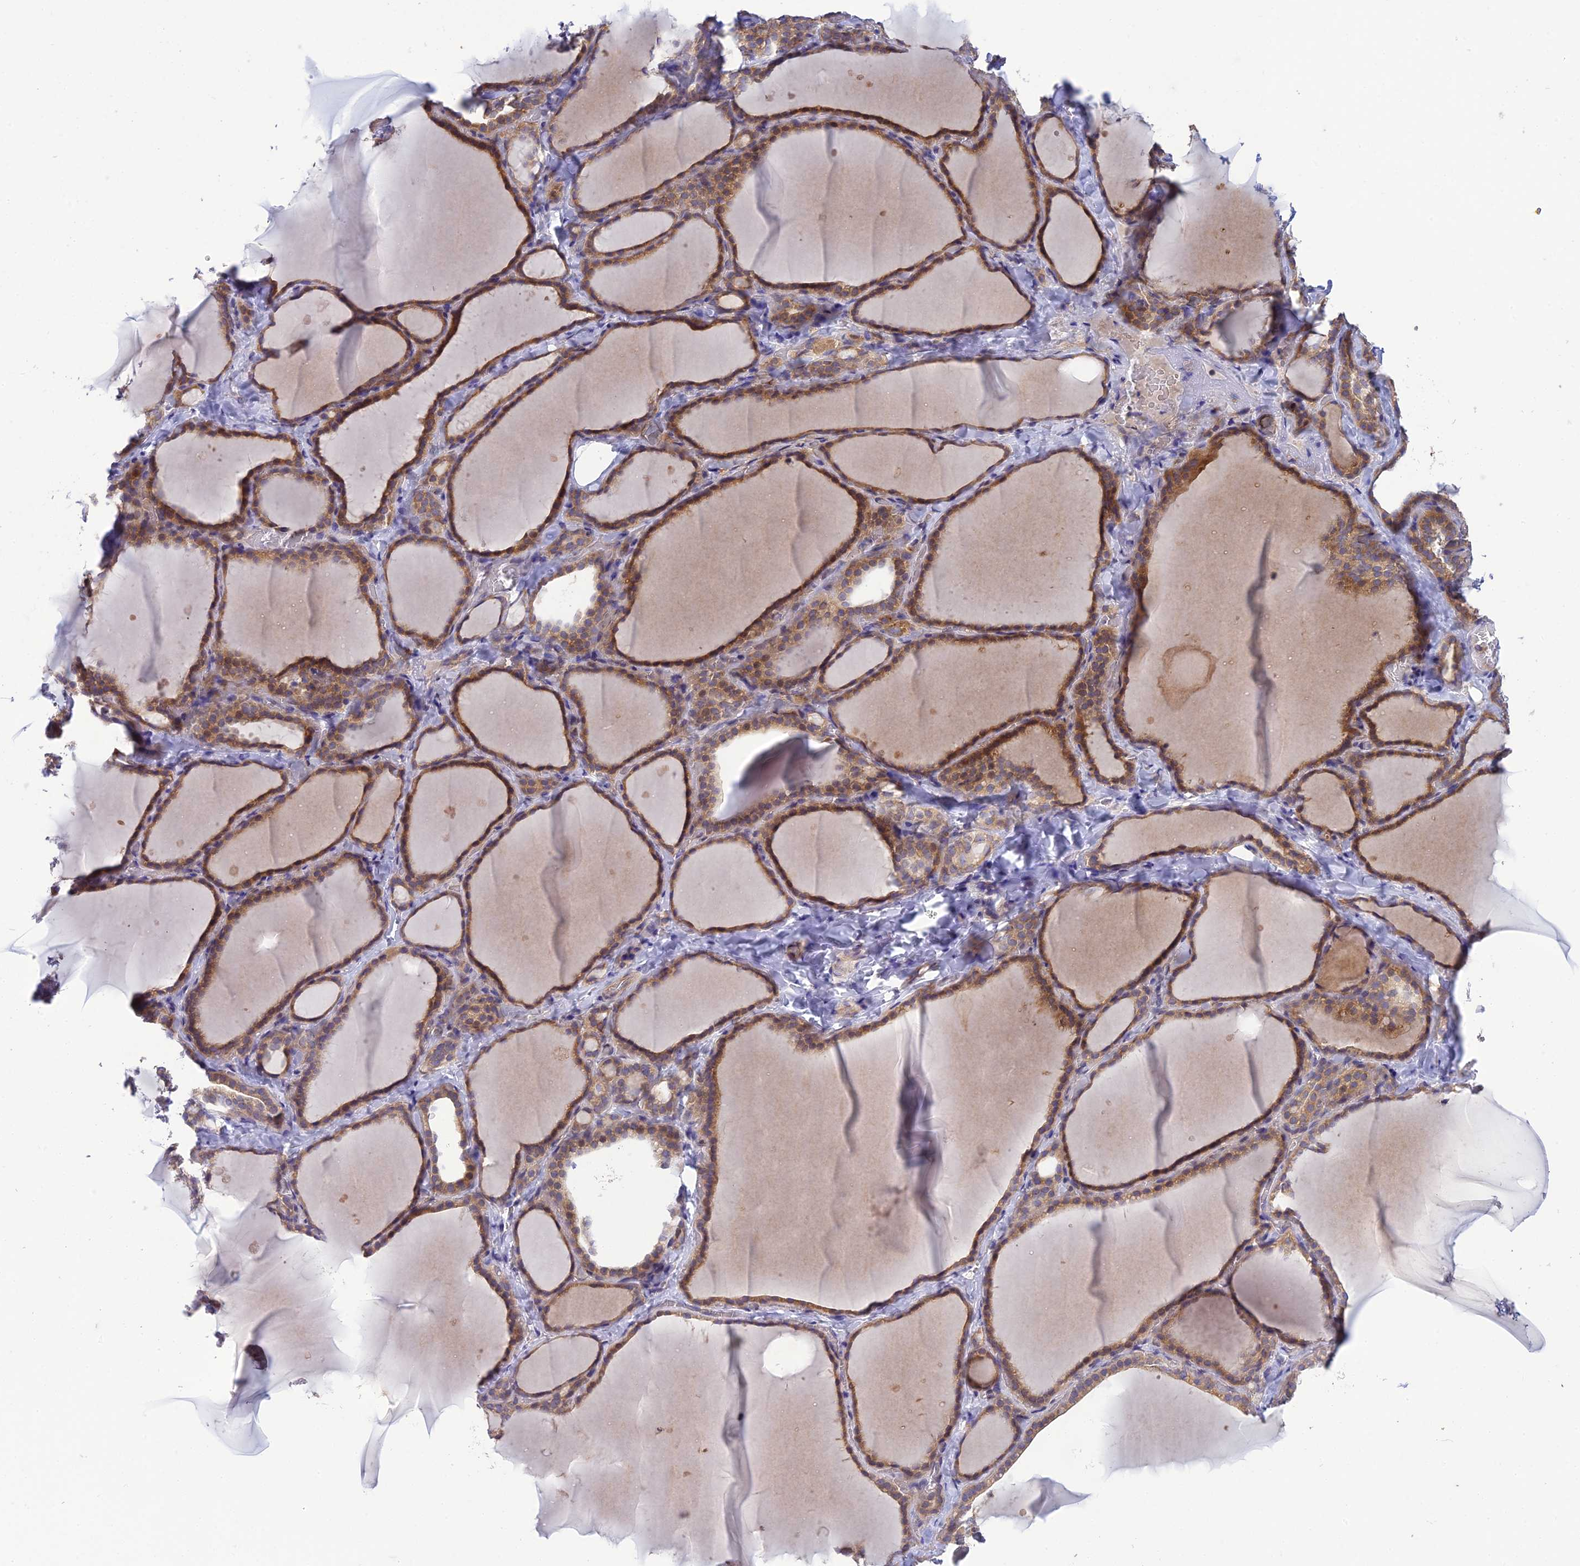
{"staining": {"intensity": "moderate", "quantity": "25%-75%", "location": "cytoplasmic/membranous,nuclear"}, "tissue": "thyroid gland", "cell_type": "Glandular cells", "image_type": "normal", "snomed": [{"axis": "morphology", "description": "Normal tissue, NOS"}, {"axis": "topography", "description": "Thyroid gland"}], "caption": "Immunohistochemical staining of benign human thyroid gland displays moderate cytoplasmic/membranous,nuclear protein staining in about 25%-75% of glandular cells.", "gene": "CLCN7", "patient": {"sex": "female", "age": 22}}